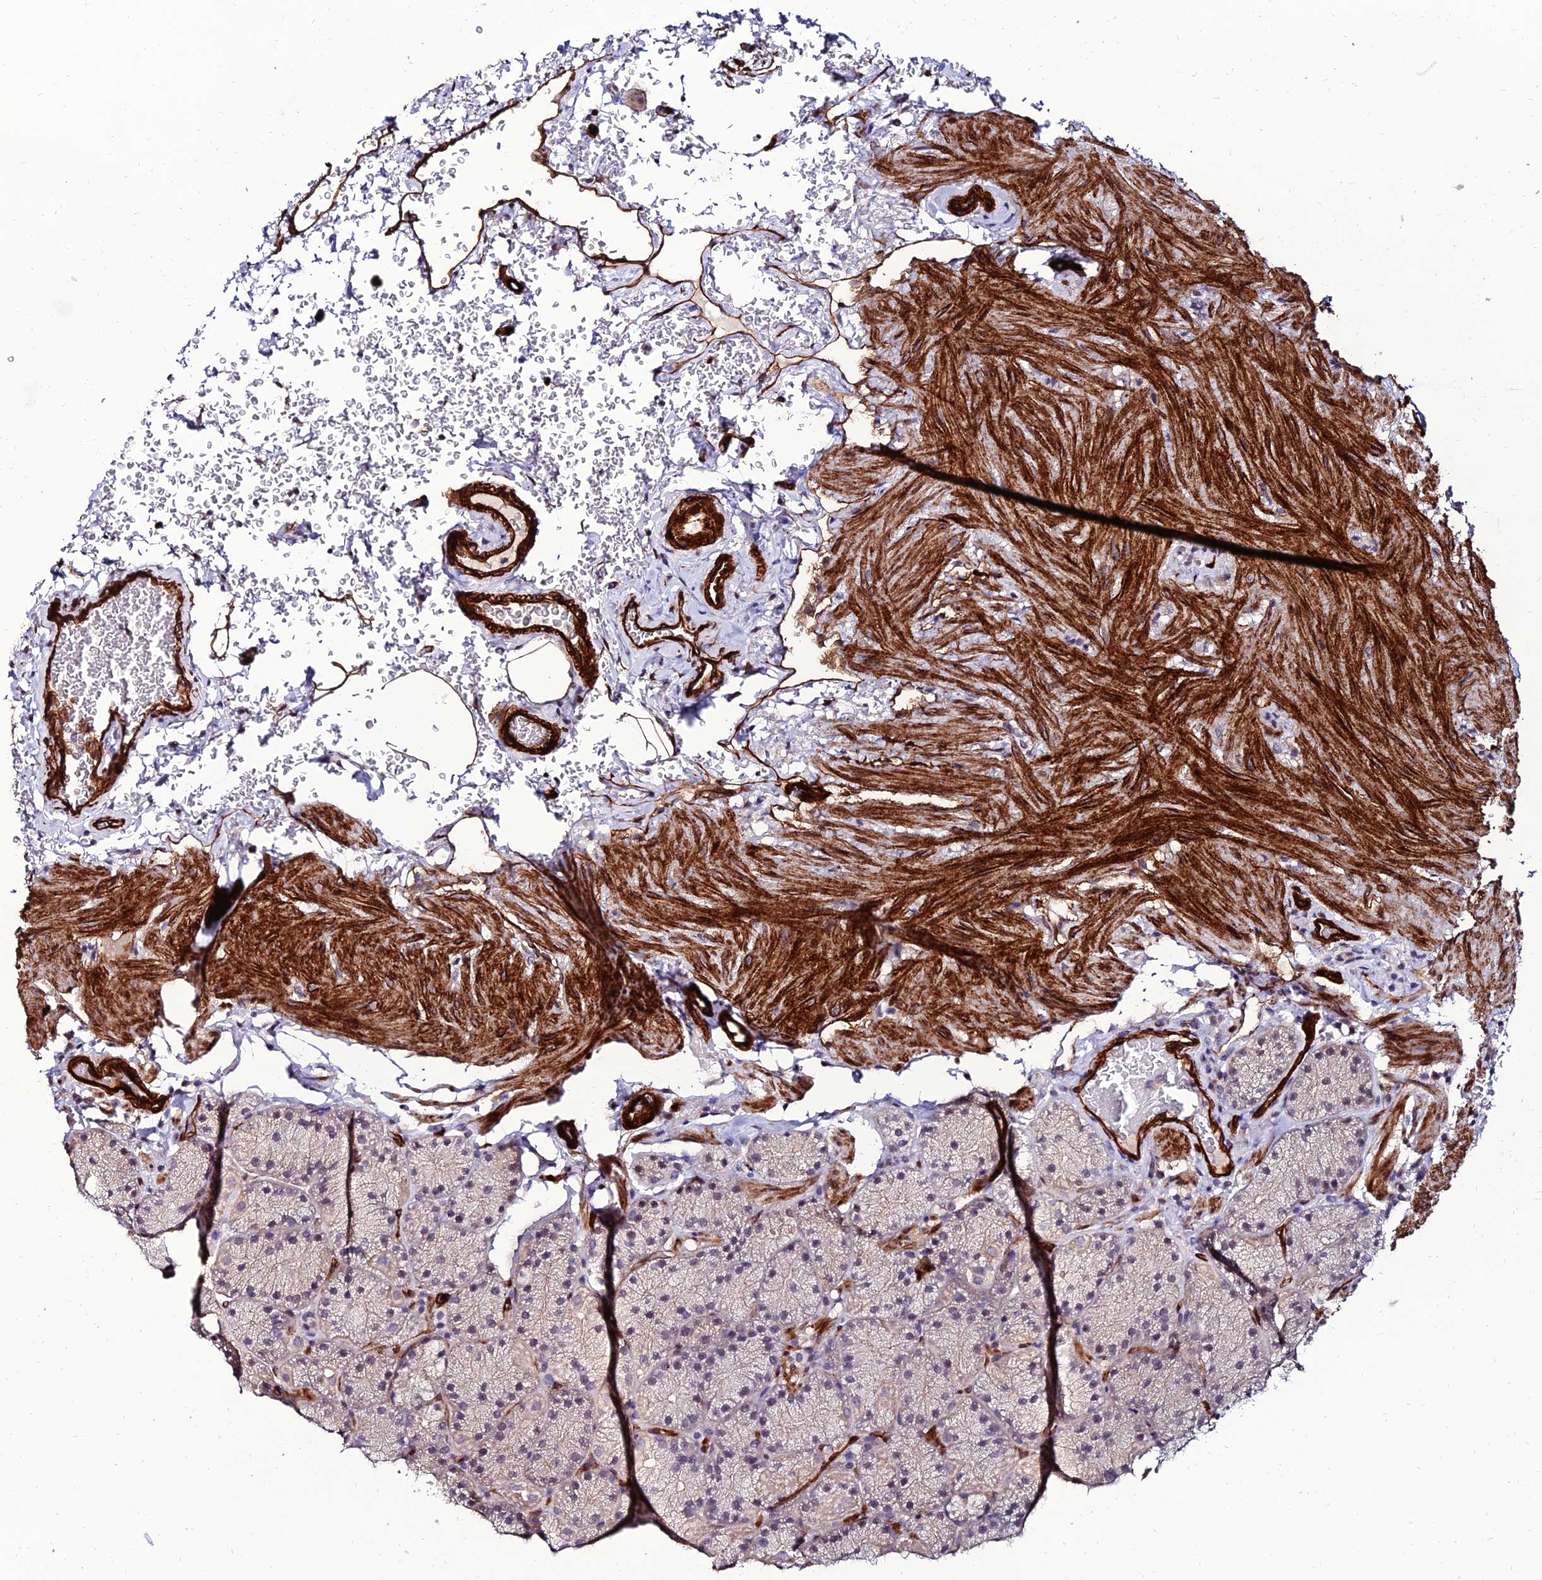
{"staining": {"intensity": "weak", "quantity": "25%-75%", "location": "cytoplasmic/membranous"}, "tissue": "stomach", "cell_type": "Glandular cells", "image_type": "normal", "snomed": [{"axis": "morphology", "description": "Normal tissue, NOS"}, {"axis": "topography", "description": "Stomach, upper"}, {"axis": "topography", "description": "Stomach, lower"}], "caption": "Human stomach stained with a brown dye exhibits weak cytoplasmic/membranous positive positivity in about 25%-75% of glandular cells.", "gene": "ALDH3B2", "patient": {"sex": "male", "age": 80}}